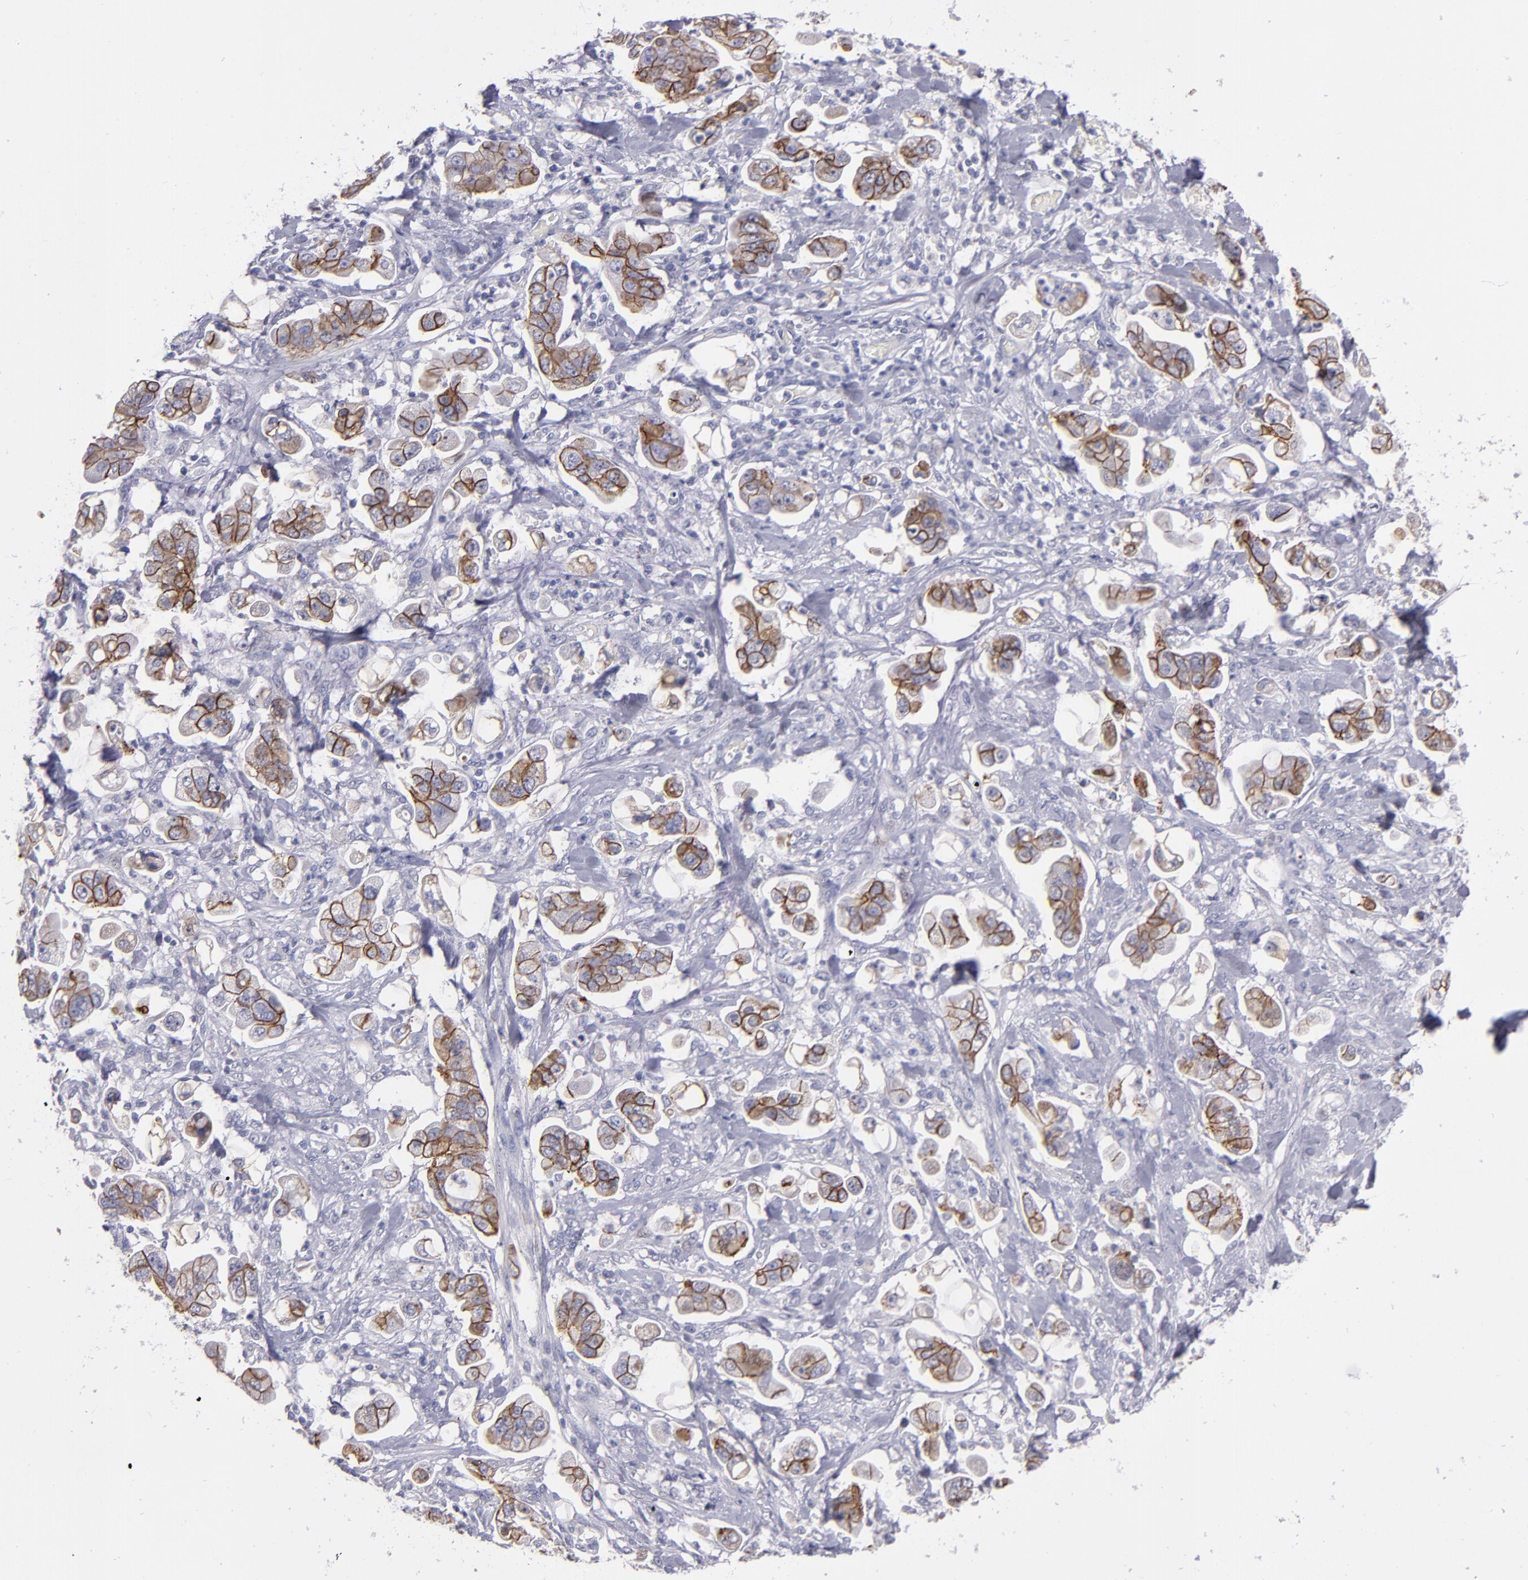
{"staining": {"intensity": "moderate", "quantity": ">75%", "location": "cytoplasmic/membranous"}, "tissue": "stomach cancer", "cell_type": "Tumor cells", "image_type": "cancer", "snomed": [{"axis": "morphology", "description": "Adenocarcinoma, NOS"}, {"axis": "topography", "description": "Stomach"}], "caption": "This is an image of immunohistochemistry (IHC) staining of stomach adenocarcinoma, which shows moderate expression in the cytoplasmic/membranous of tumor cells.", "gene": "CDH3", "patient": {"sex": "male", "age": 62}}